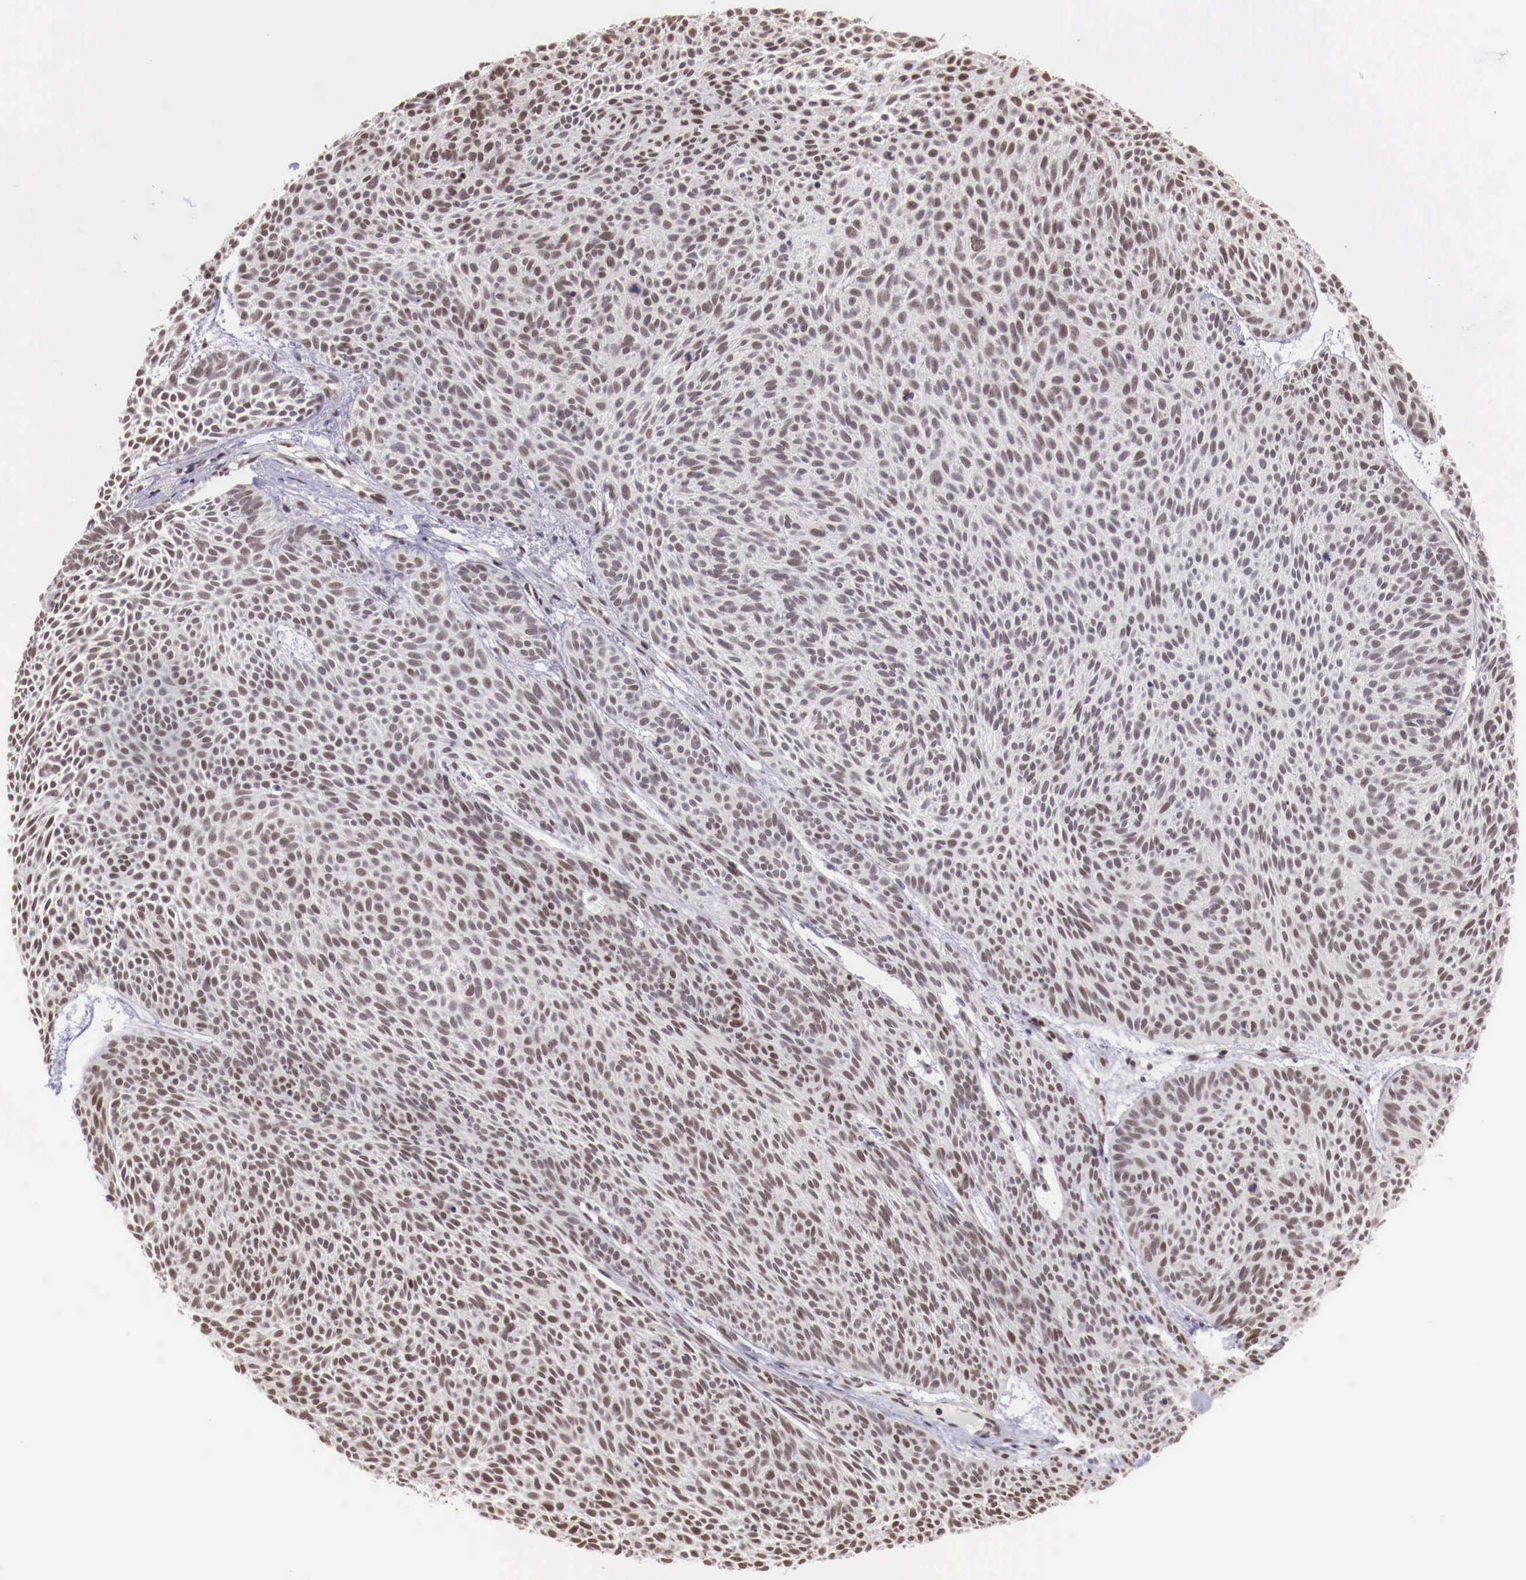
{"staining": {"intensity": "weak", "quantity": "25%-75%", "location": "nuclear"}, "tissue": "skin cancer", "cell_type": "Tumor cells", "image_type": "cancer", "snomed": [{"axis": "morphology", "description": "Basal cell carcinoma"}, {"axis": "topography", "description": "Skin"}], "caption": "Brown immunohistochemical staining in skin basal cell carcinoma reveals weak nuclear expression in approximately 25%-75% of tumor cells.", "gene": "SP1", "patient": {"sex": "male", "age": 84}}